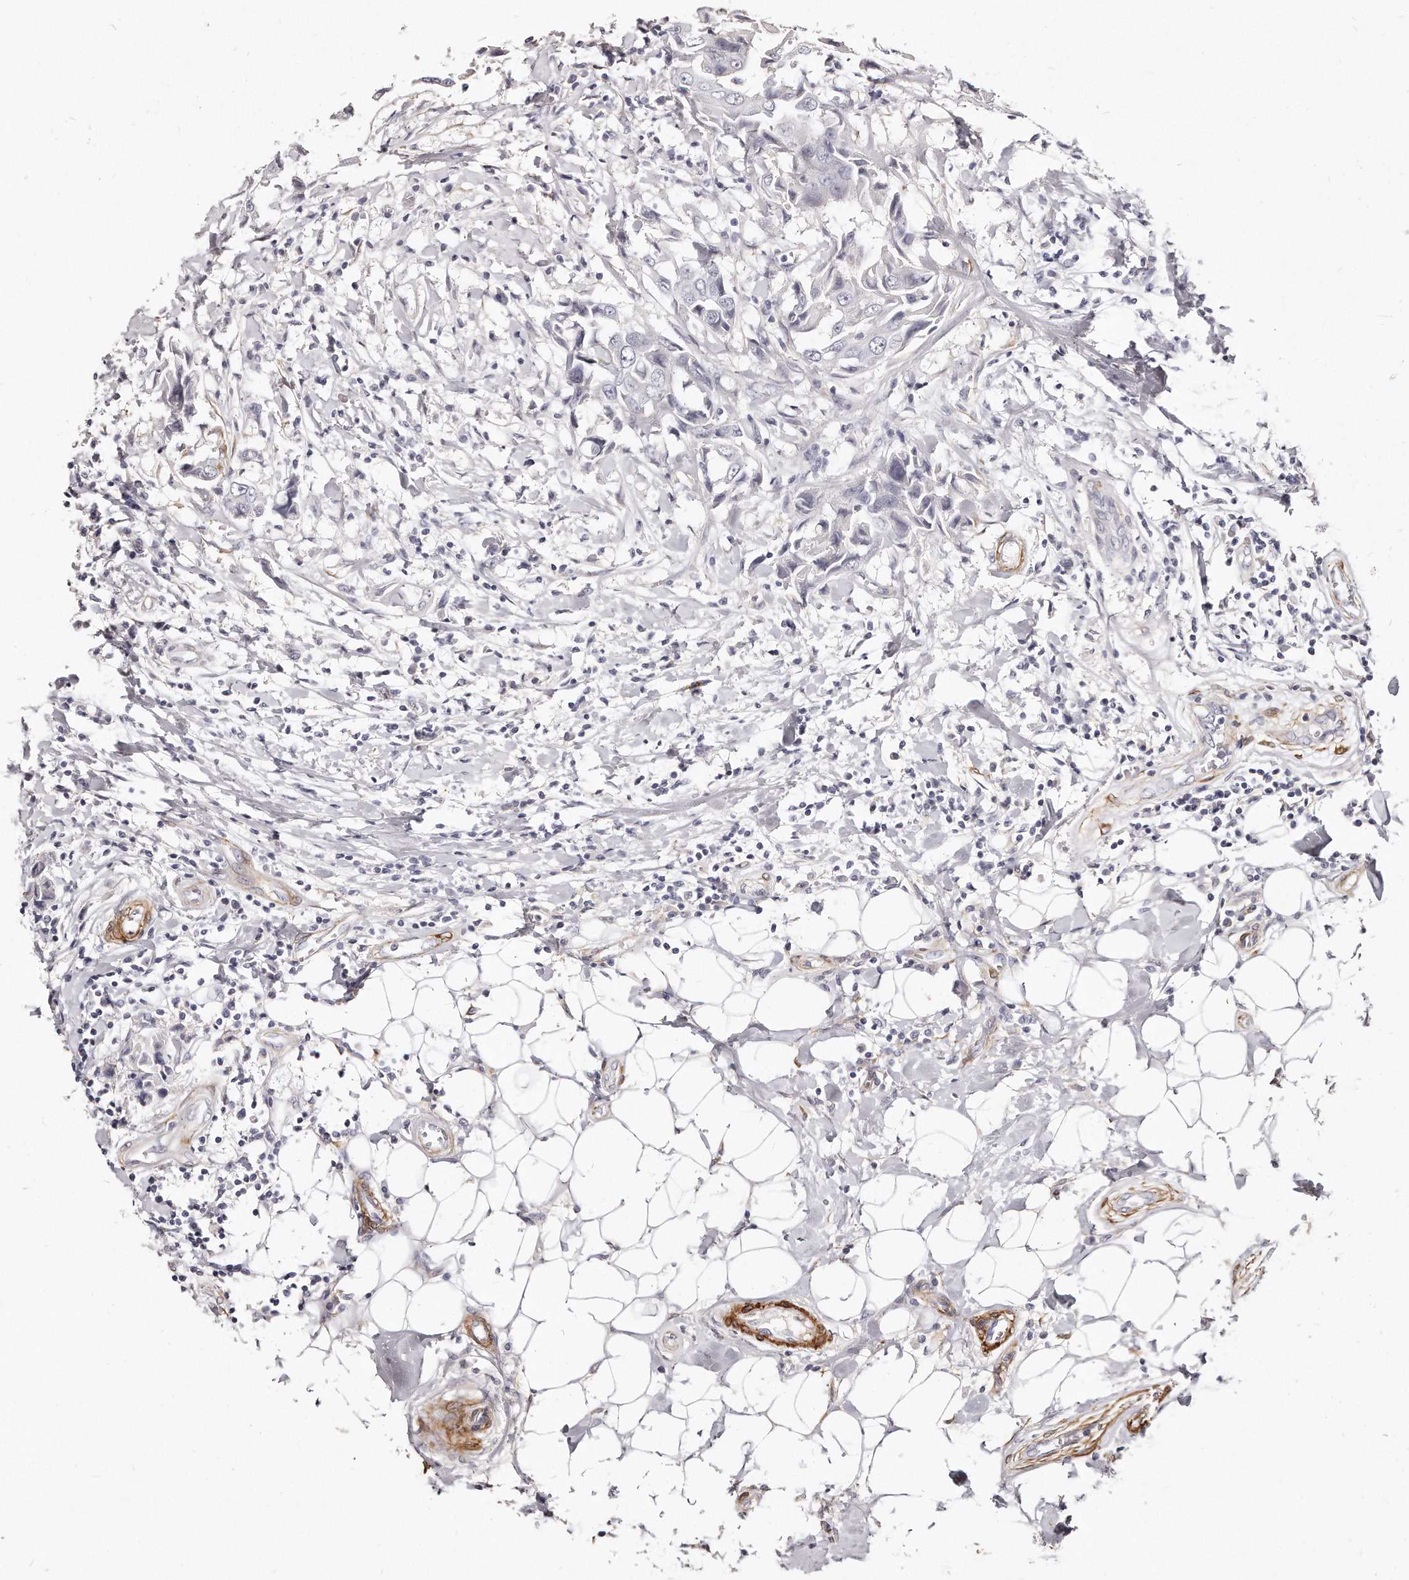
{"staining": {"intensity": "negative", "quantity": "none", "location": "none"}, "tissue": "breast cancer", "cell_type": "Tumor cells", "image_type": "cancer", "snomed": [{"axis": "morphology", "description": "Duct carcinoma"}, {"axis": "topography", "description": "Breast"}], "caption": "DAB immunohistochemical staining of human infiltrating ductal carcinoma (breast) demonstrates no significant staining in tumor cells.", "gene": "LMOD1", "patient": {"sex": "female", "age": 27}}